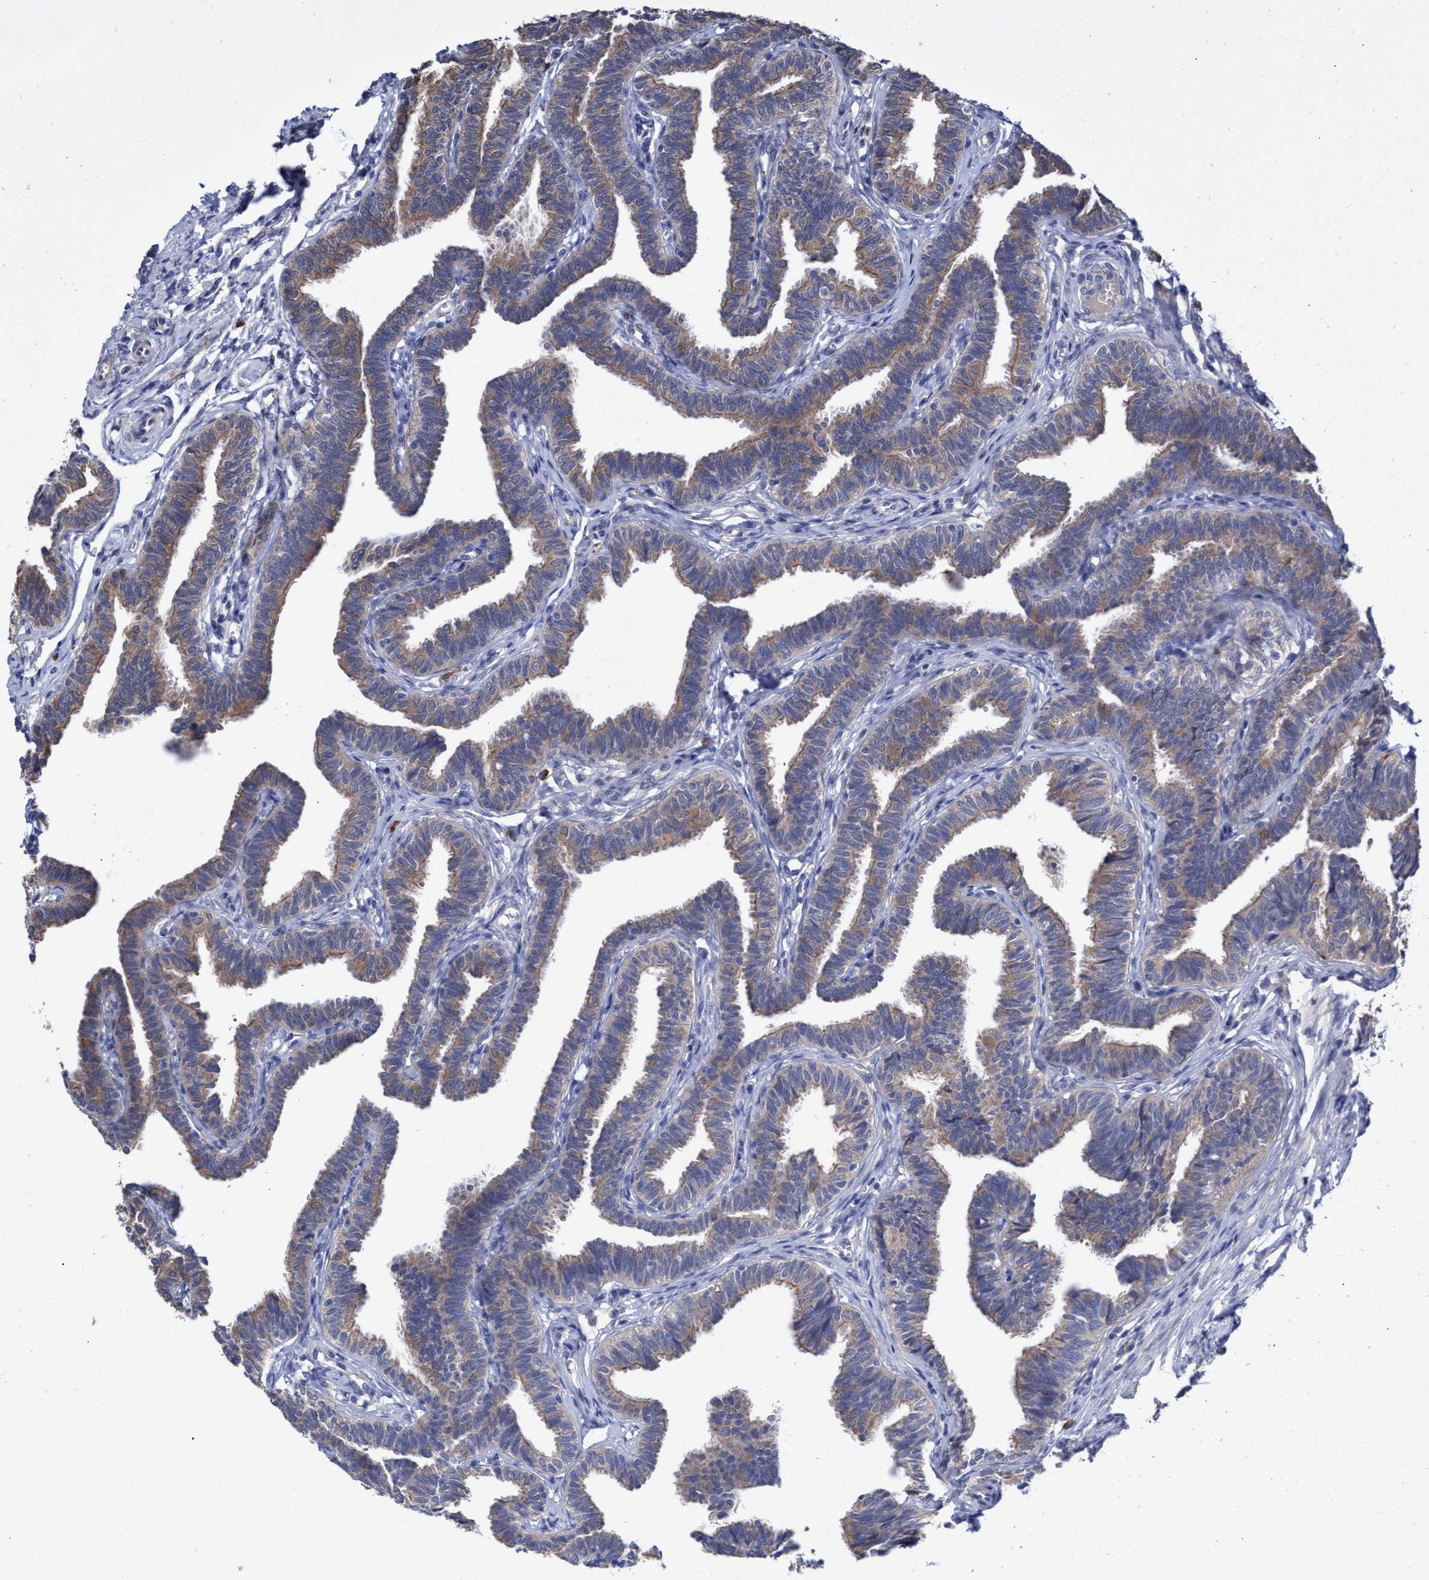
{"staining": {"intensity": "weak", "quantity": ">75%", "location": "cytoplasmic/membranous"}, "tissue": "fallopian tube", "cell_type": "Glandular cells", "image_type": "normal", "snomed": [{"axis": "morphology", "description": "Normal tissue, NOS"}, {"axis": "topography", "description": "Fallopian tube"}, {"axis": "topography", "description": "Ovary"}], "caption": "A brown stain labels weak cytoplasmic/membranous staining of a protein in glandular cells of benign fallopian tube.", "gene": "SVEP1", "patient": {"sex": "female", "age": 23}}